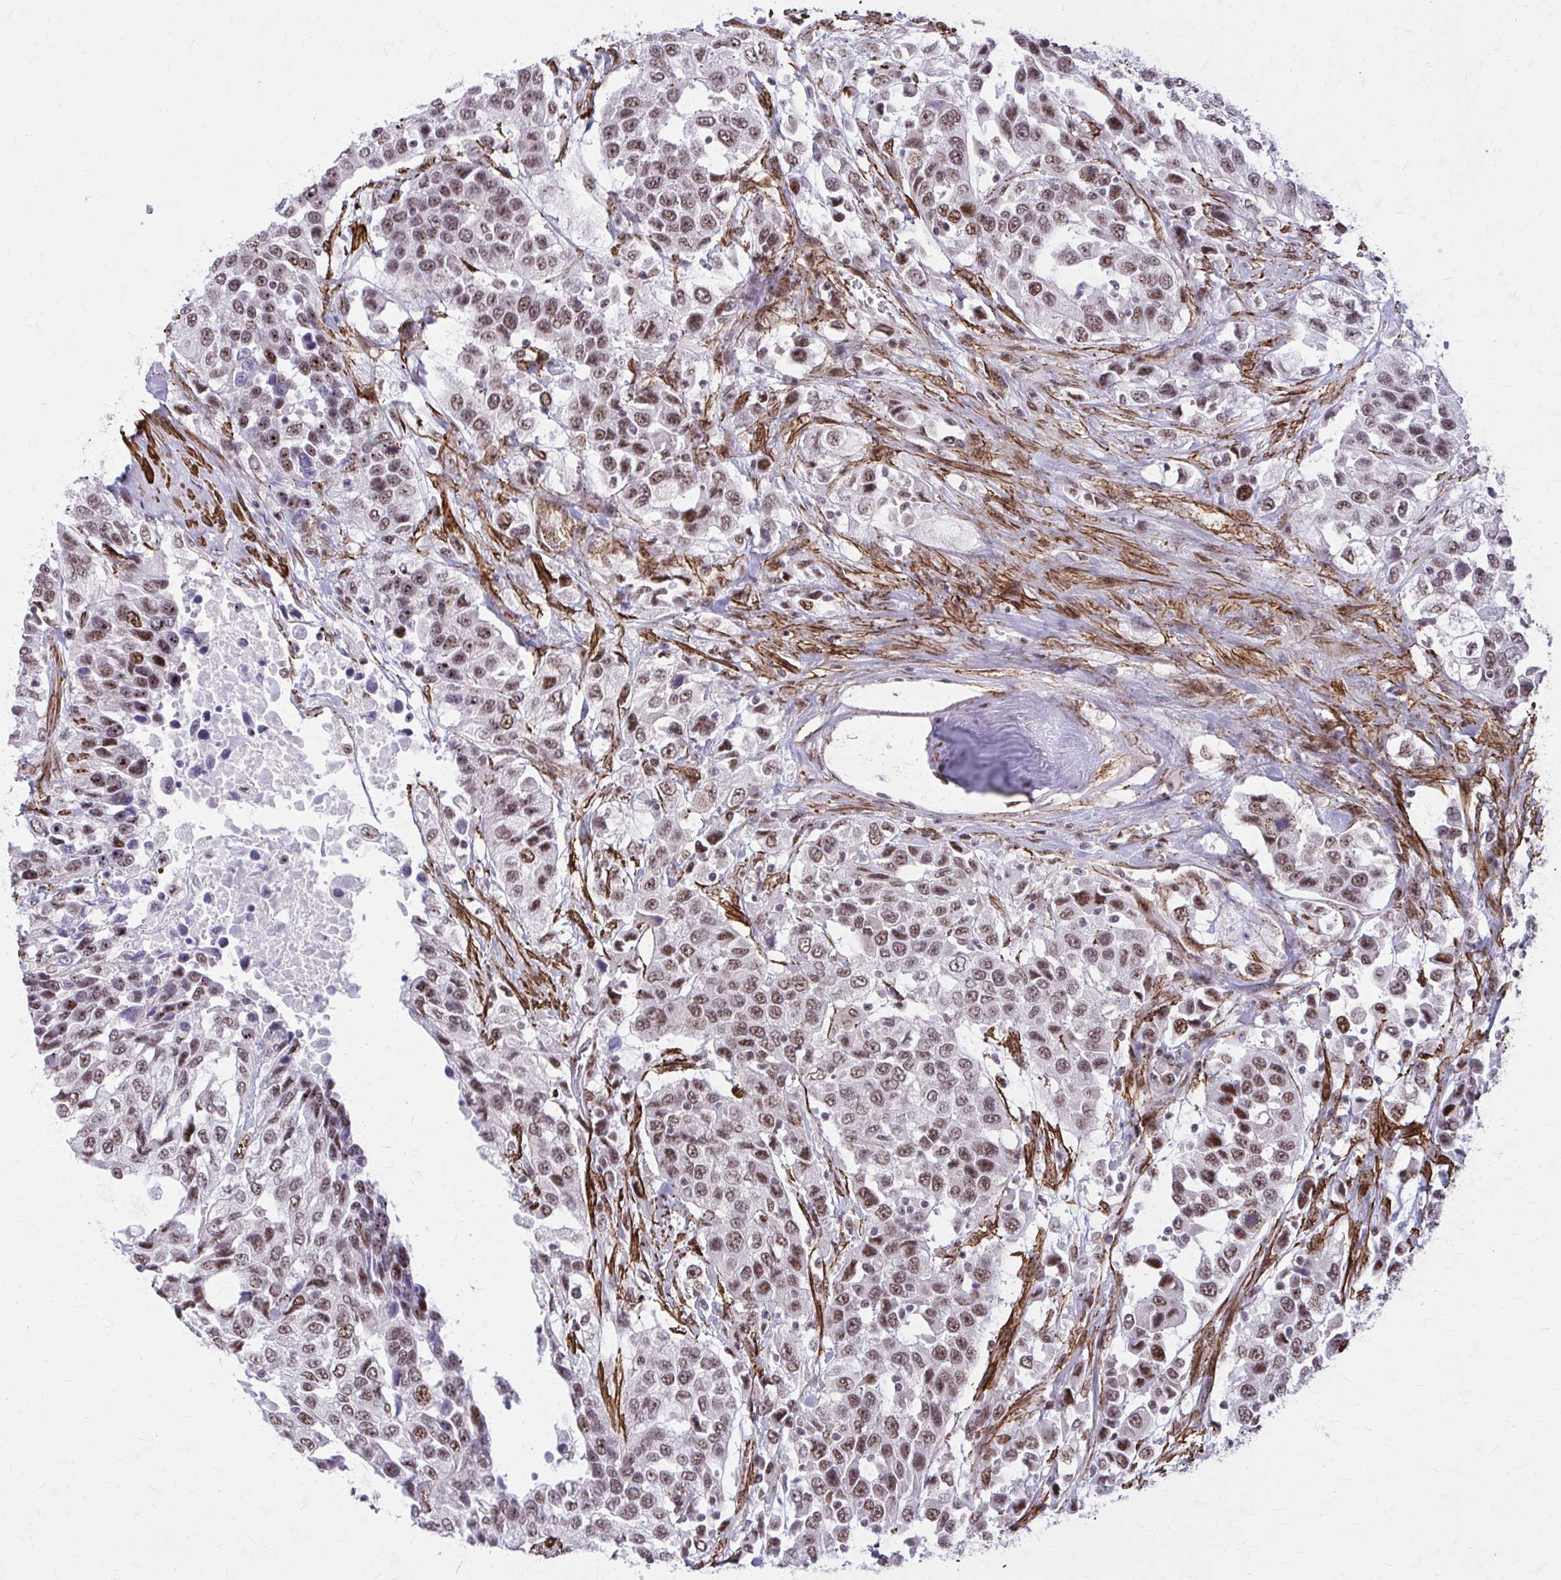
{"staining": {"intensity": "moderate", "quantity": ">75%", "location": "nuclear"}, "tissue": "urothelial cancer", "cell_type": "Tumor cells", "image_type": "cancer", "snomed": [{"axis": "morphology", "description": "Urothelial carcinoma, High grade"}, {"axis": "topography", "description": "Urinary bladder"}], "caption": "Immunohistochemical staining of human urothelial carcinoma (high-grade) reveals moderate nuclear protein staining in approximately >75% of tumor cells.", "gene": "NRBF2", "patient": {"sex": "female", "age": 80}}